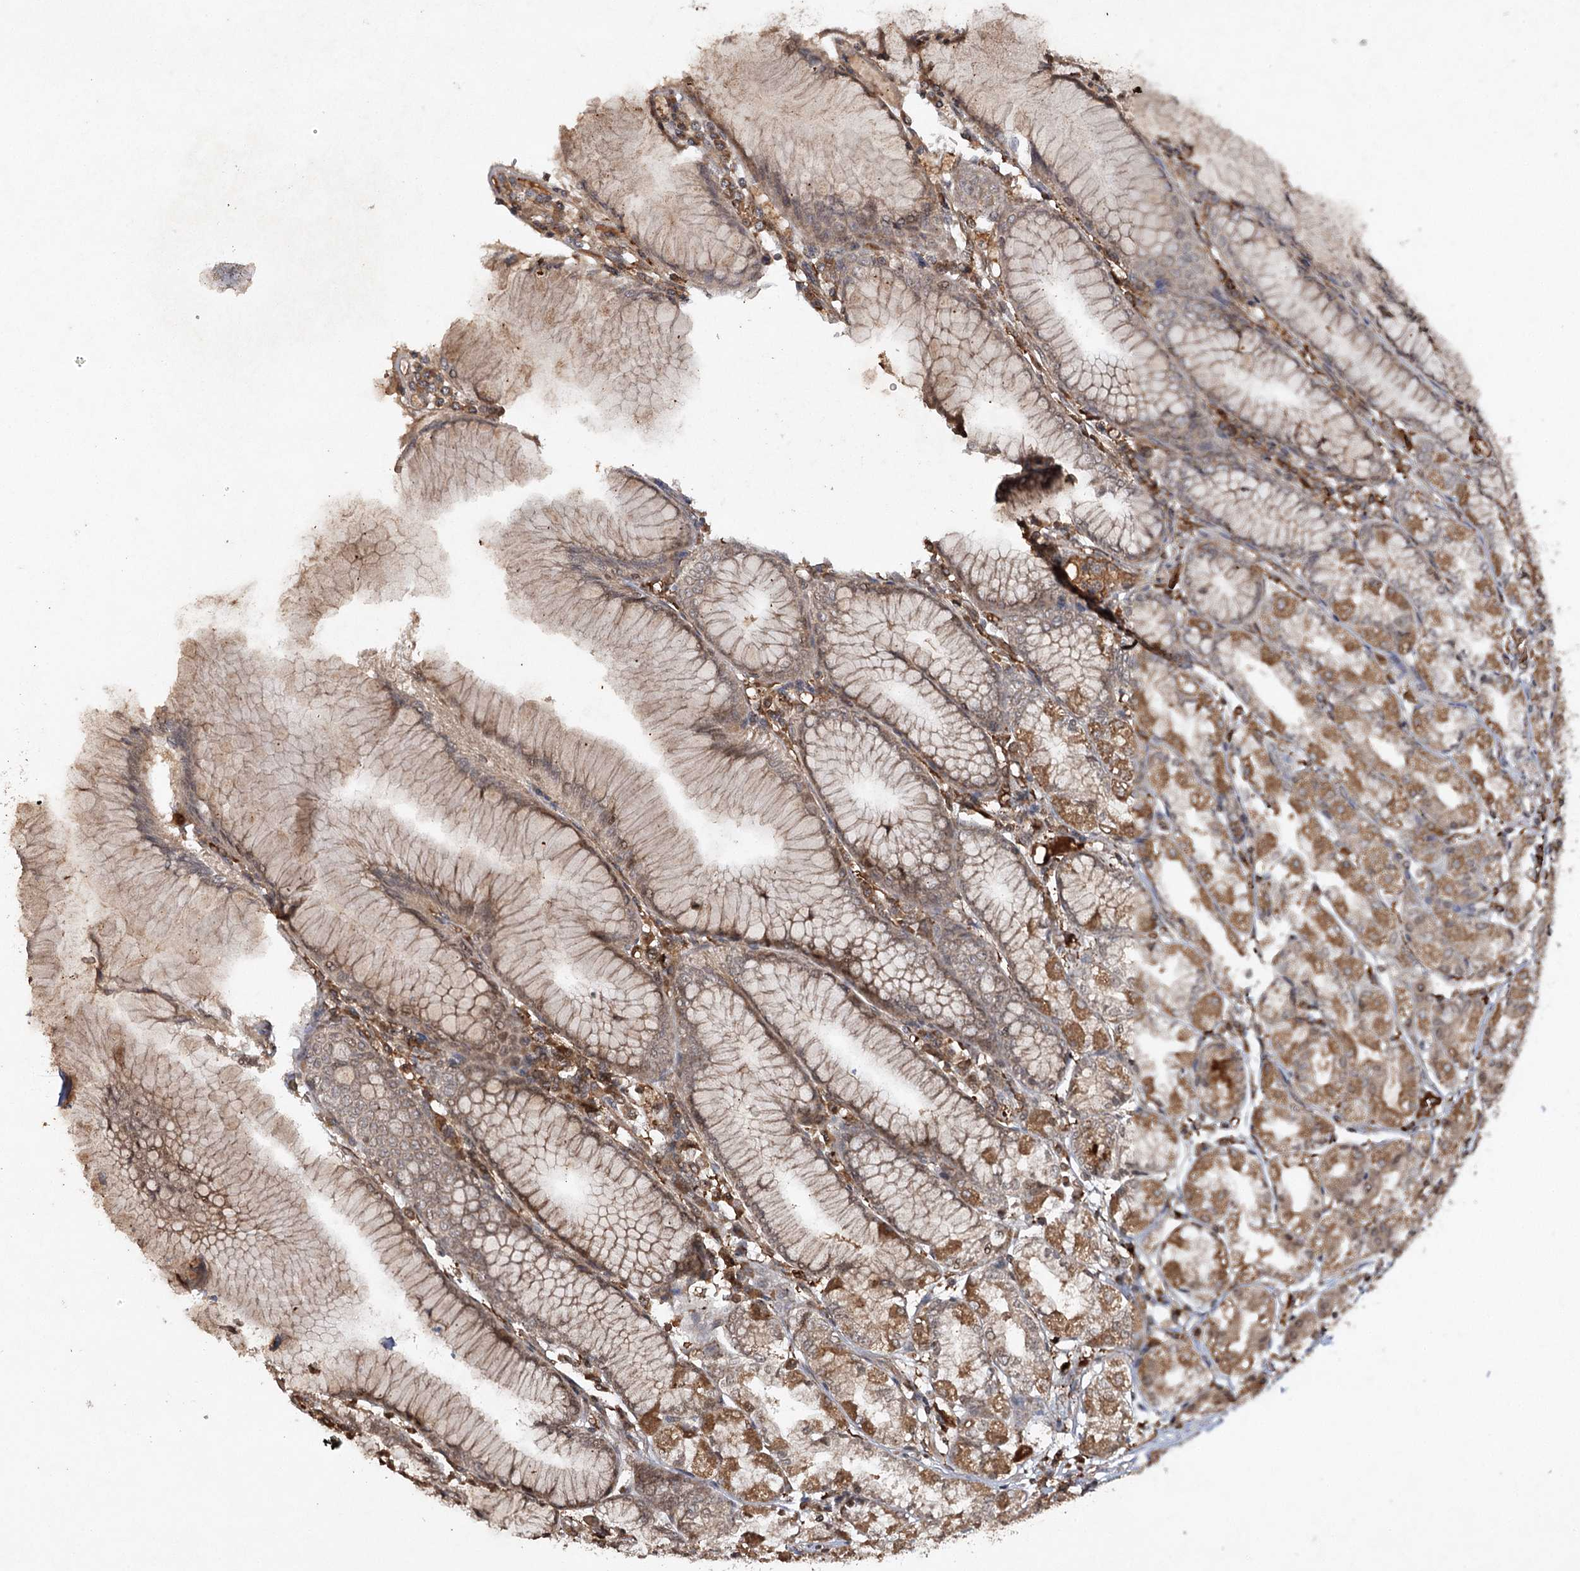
{"staining": {"intensity": "moderate", "quantity": "25%-75%", "location": "cytoplasmic/membranous"}, "tissue": "stomach", "cell_type": "Glandular cells", "image_type": "normal", "snomed": [{"axis": "morphology", "description": "Normal tissue, NOS"}, {"axis": "topography", "description": "Stomach"}], "caption": "IHC of unremarkable human stomach reveals medium levels of moderate cytoplasmic/membranous positivity in approximately 25%-75% of glandular cells. (DAB IHC, brown staining for protein, blue staining for nuclei).", "gene": "CYP2B6", "patient": {"sex": "female", "age": 57}}